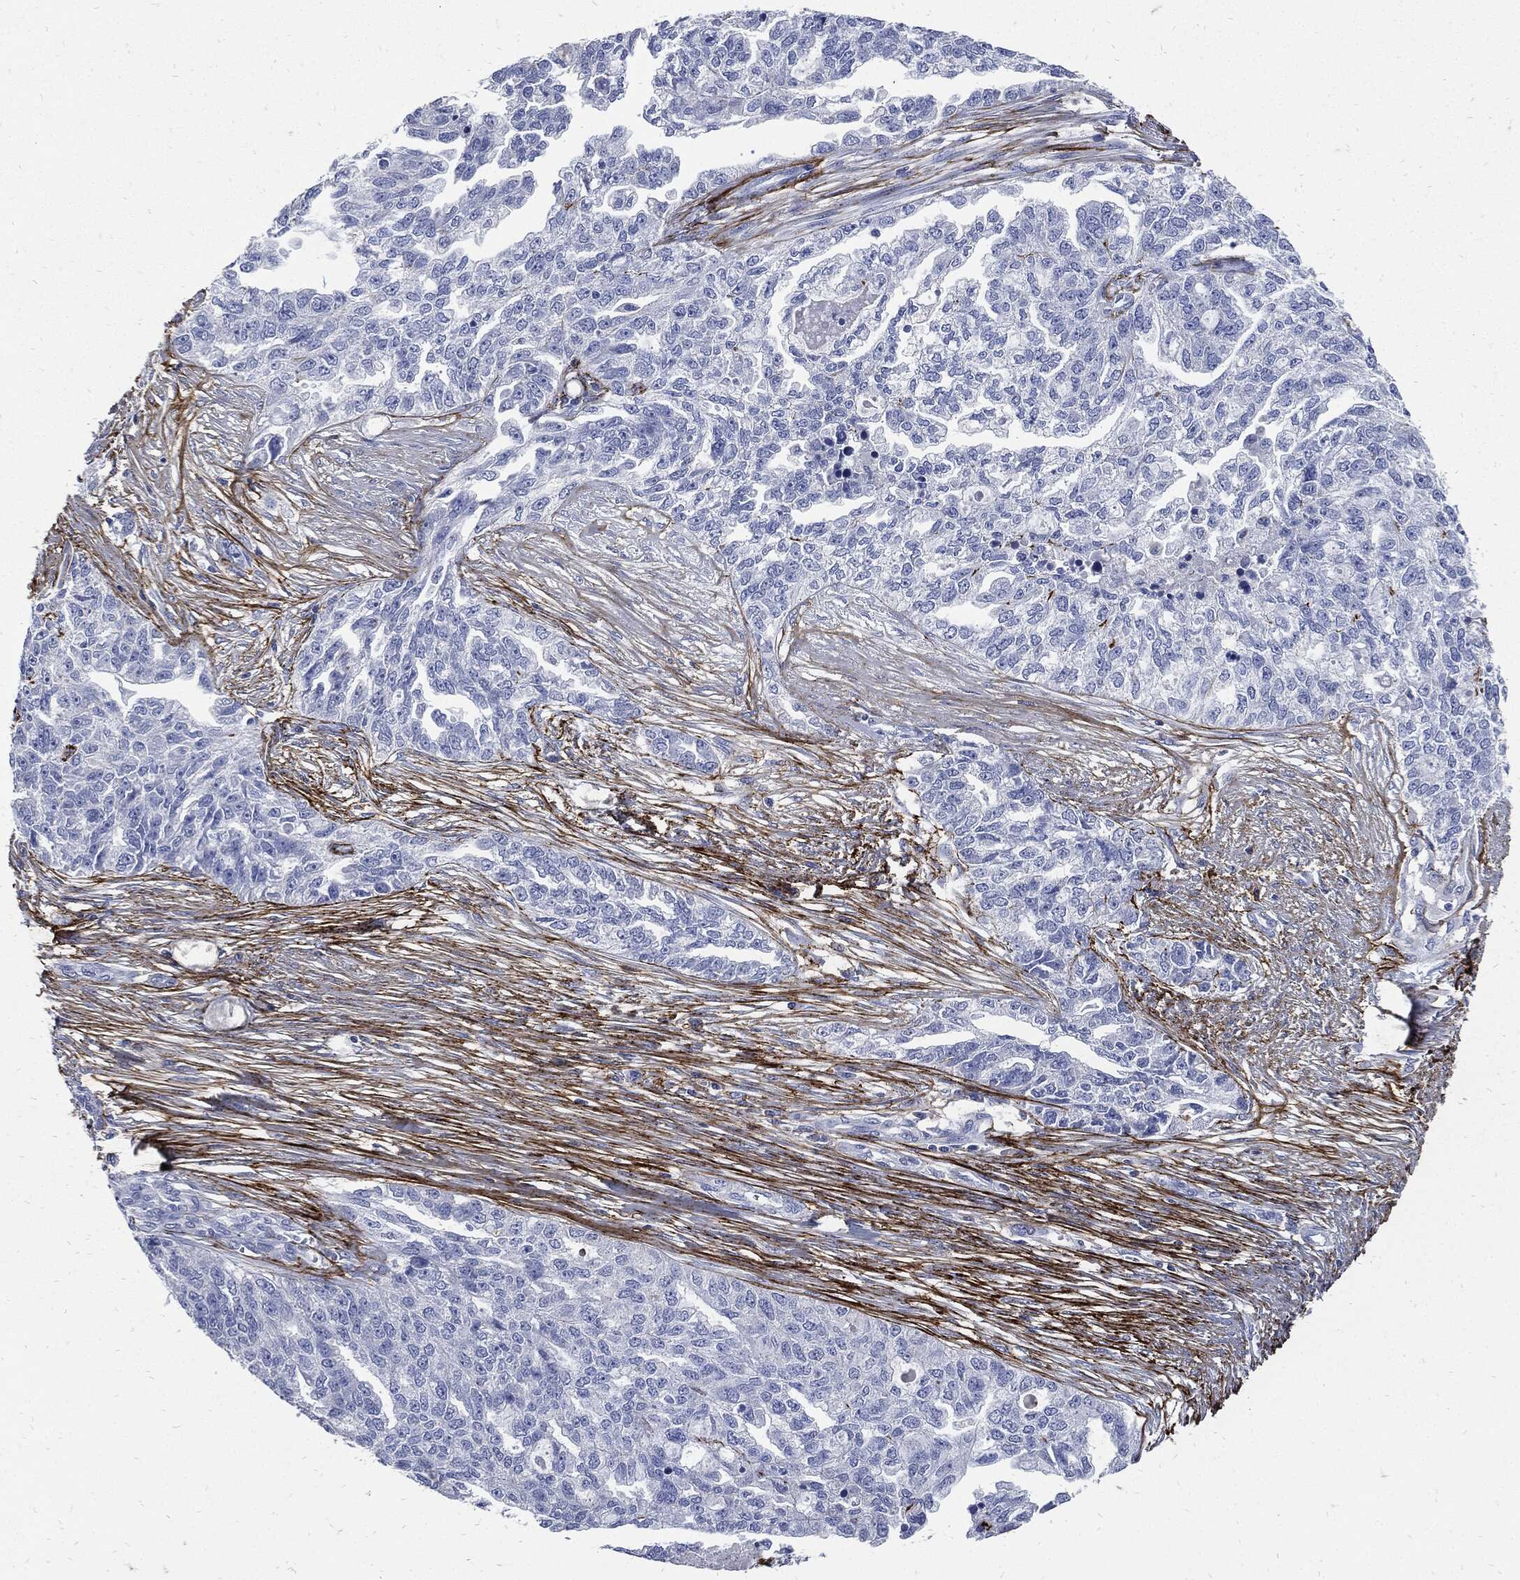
{"staining": {"intensity": "negative", "quantity": "none", "location": "none"}, "tissue": "ovarian cancer", "cell_type": "Tumor cells", "image_type": "cancer", "snomed": [{"axis": "morphology", "description": "Cystadenocarcinoma, serous, NOS"}, {"axis": "topography", "description": "Ovary"}], "caption": "Ovarian serous cystadenocarcinoma was stained to show a protein in brown. There is no significant expression in tumor cells.", "gene": "FBN1", "patient": {"sex": "female", "age": 51}}